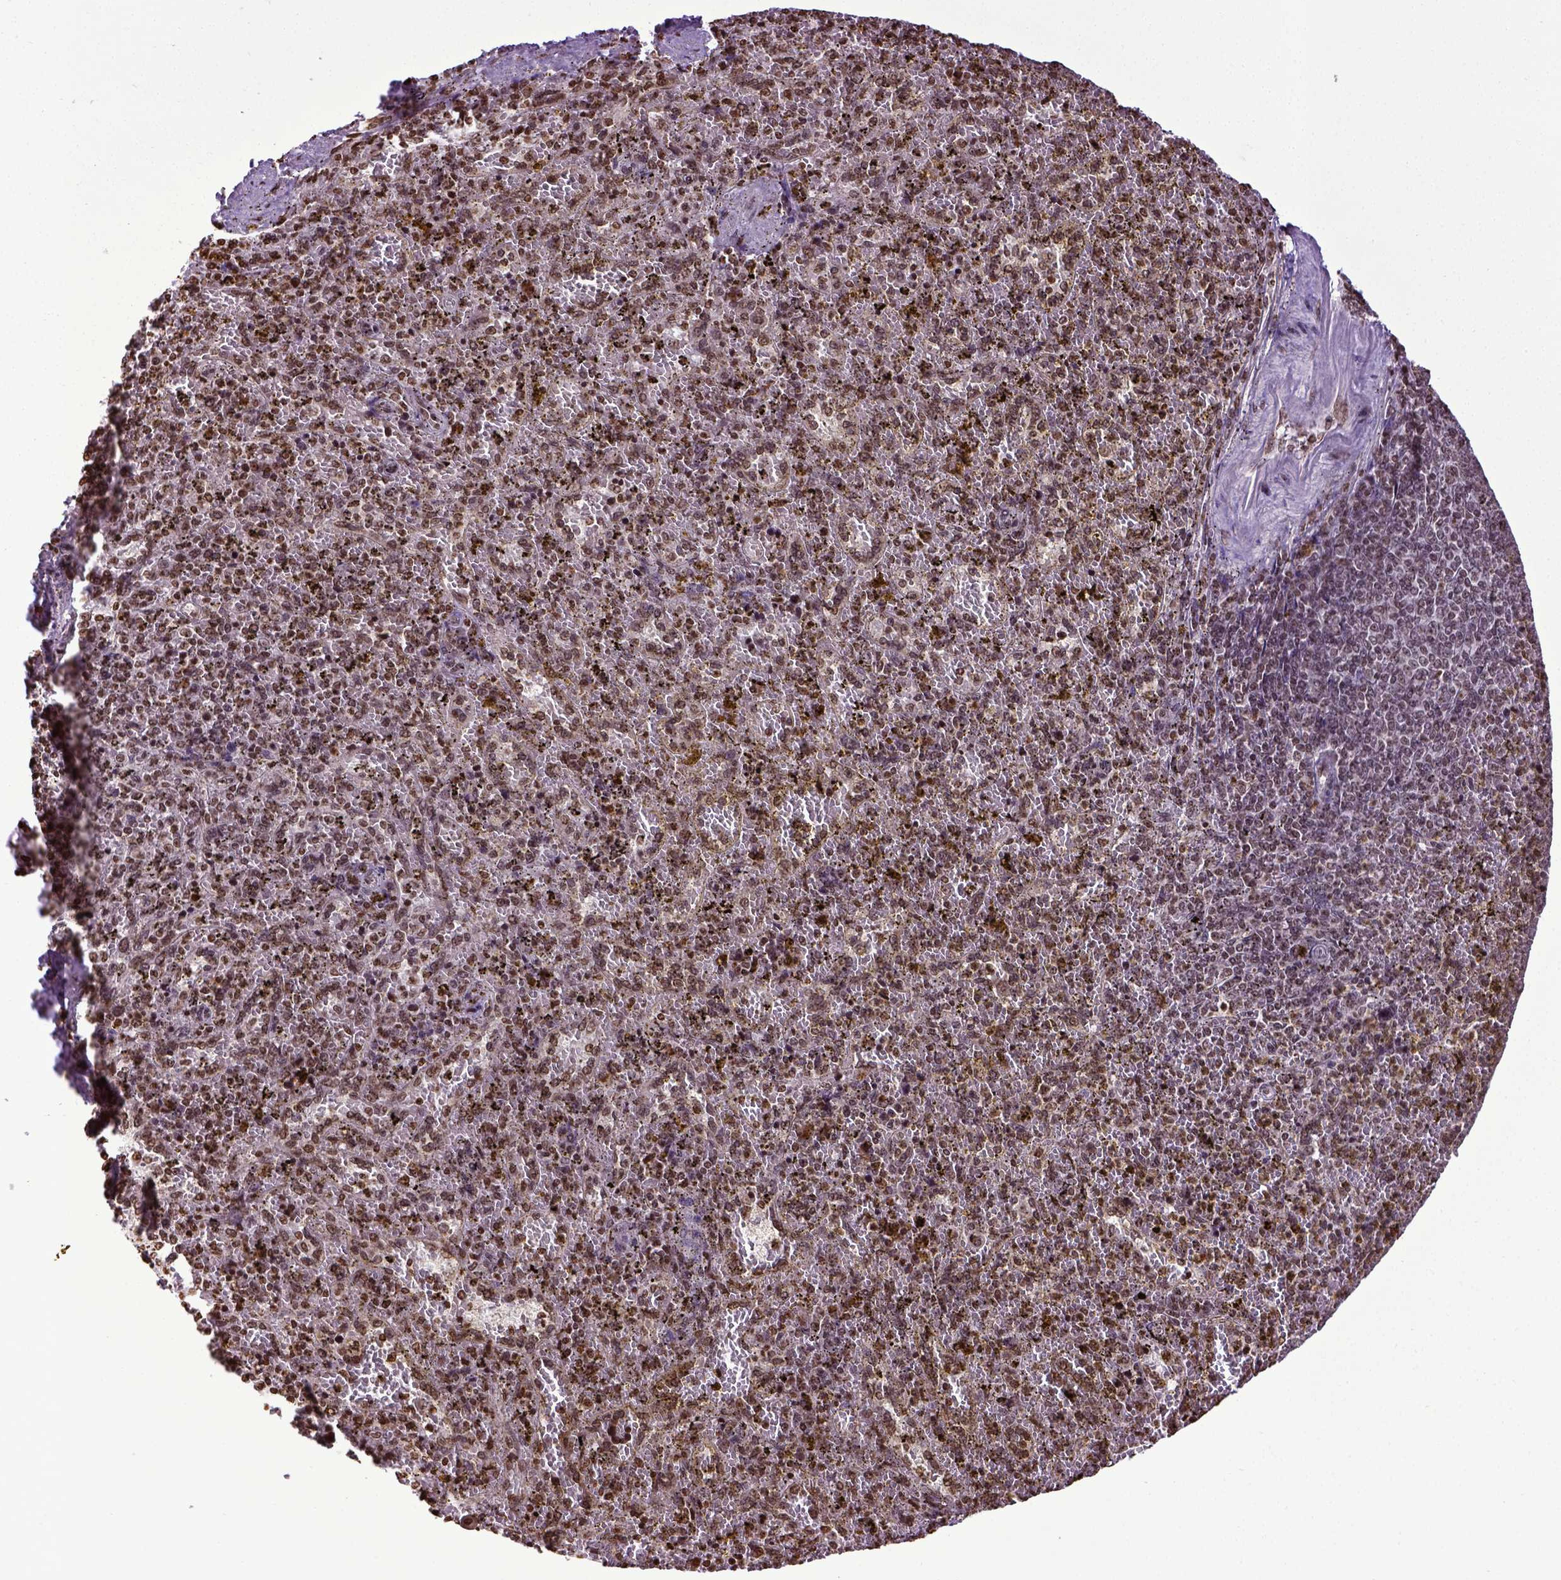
{"staining": {"intensity": "moderate", "quantity": ">75%", "location": "nuclear"}, "tissue": "spleen", "cell_type": "Cells in red pulp", "image_type": "normal", "snomed": [{"axis": "morphology", "description": "Normal tissue, NOS"}, {"axis": "topography", "description": "Spleen"}], "caption": "Approximately >75% of cells in red pulp in benign spleen display moderate nuclear protein positivity as visualized by brown immunohistochemical staining.", "gene": "ZNF75D", "patient": {"sex": "female", "age": 50}}